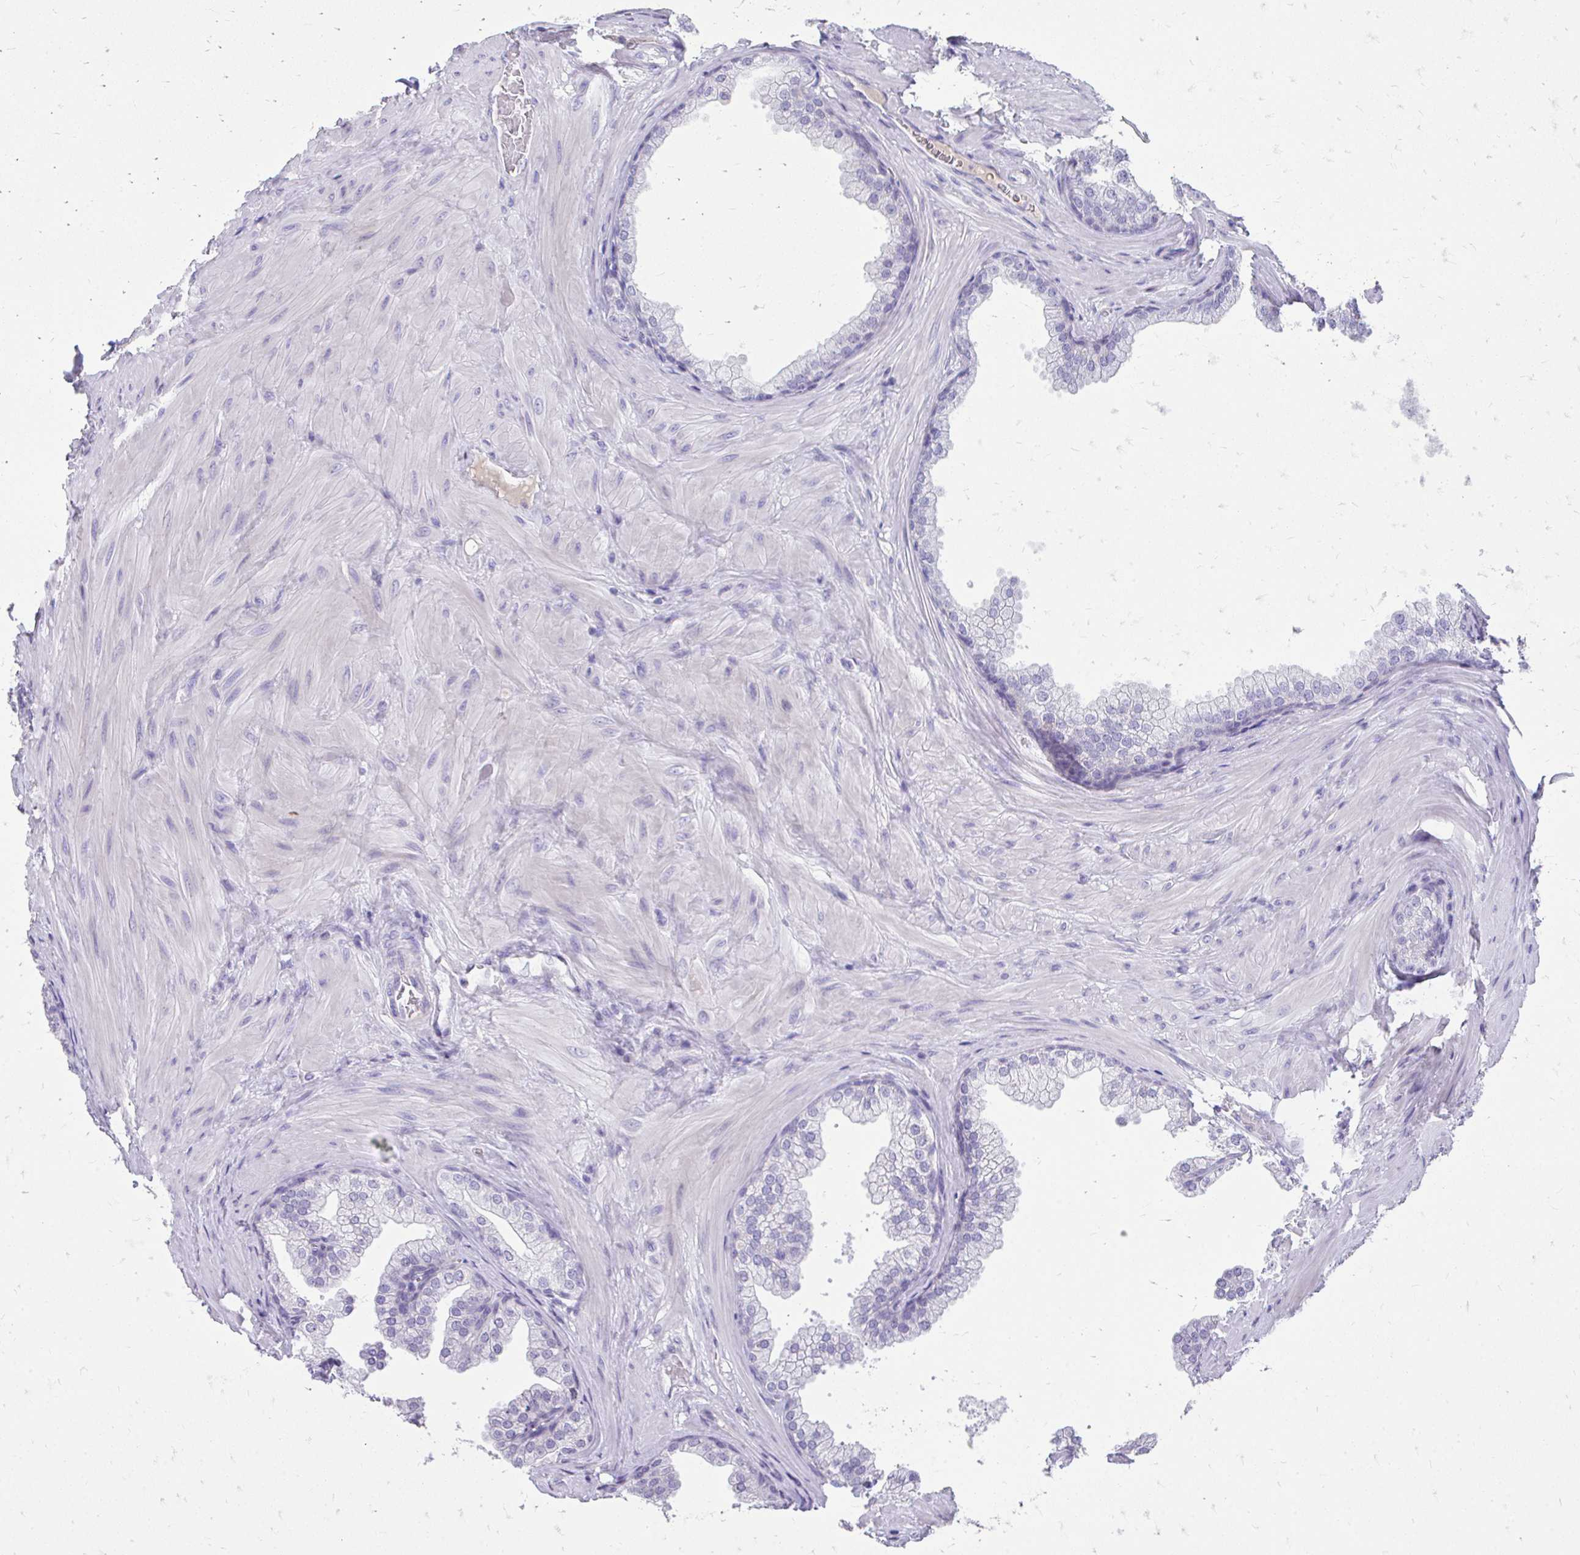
{"staining": {"intensity": "negative", "quantity": "none", "location": "none"}, "tissue": "prostate", "cell_type": "Glandular cells", "image_type": "normal", "snomed": [{"axis": "morphology", "description": "Normal tissue, NOS"}, {"axis": "topography", "description": "Prostate"}], "caption": "Immunohistochemistry (IHC) of unremarkable human prostate reveals no positivity in glandular cells.", "gene": "CFH", "patient": {"sex": "male", "age": 37}}